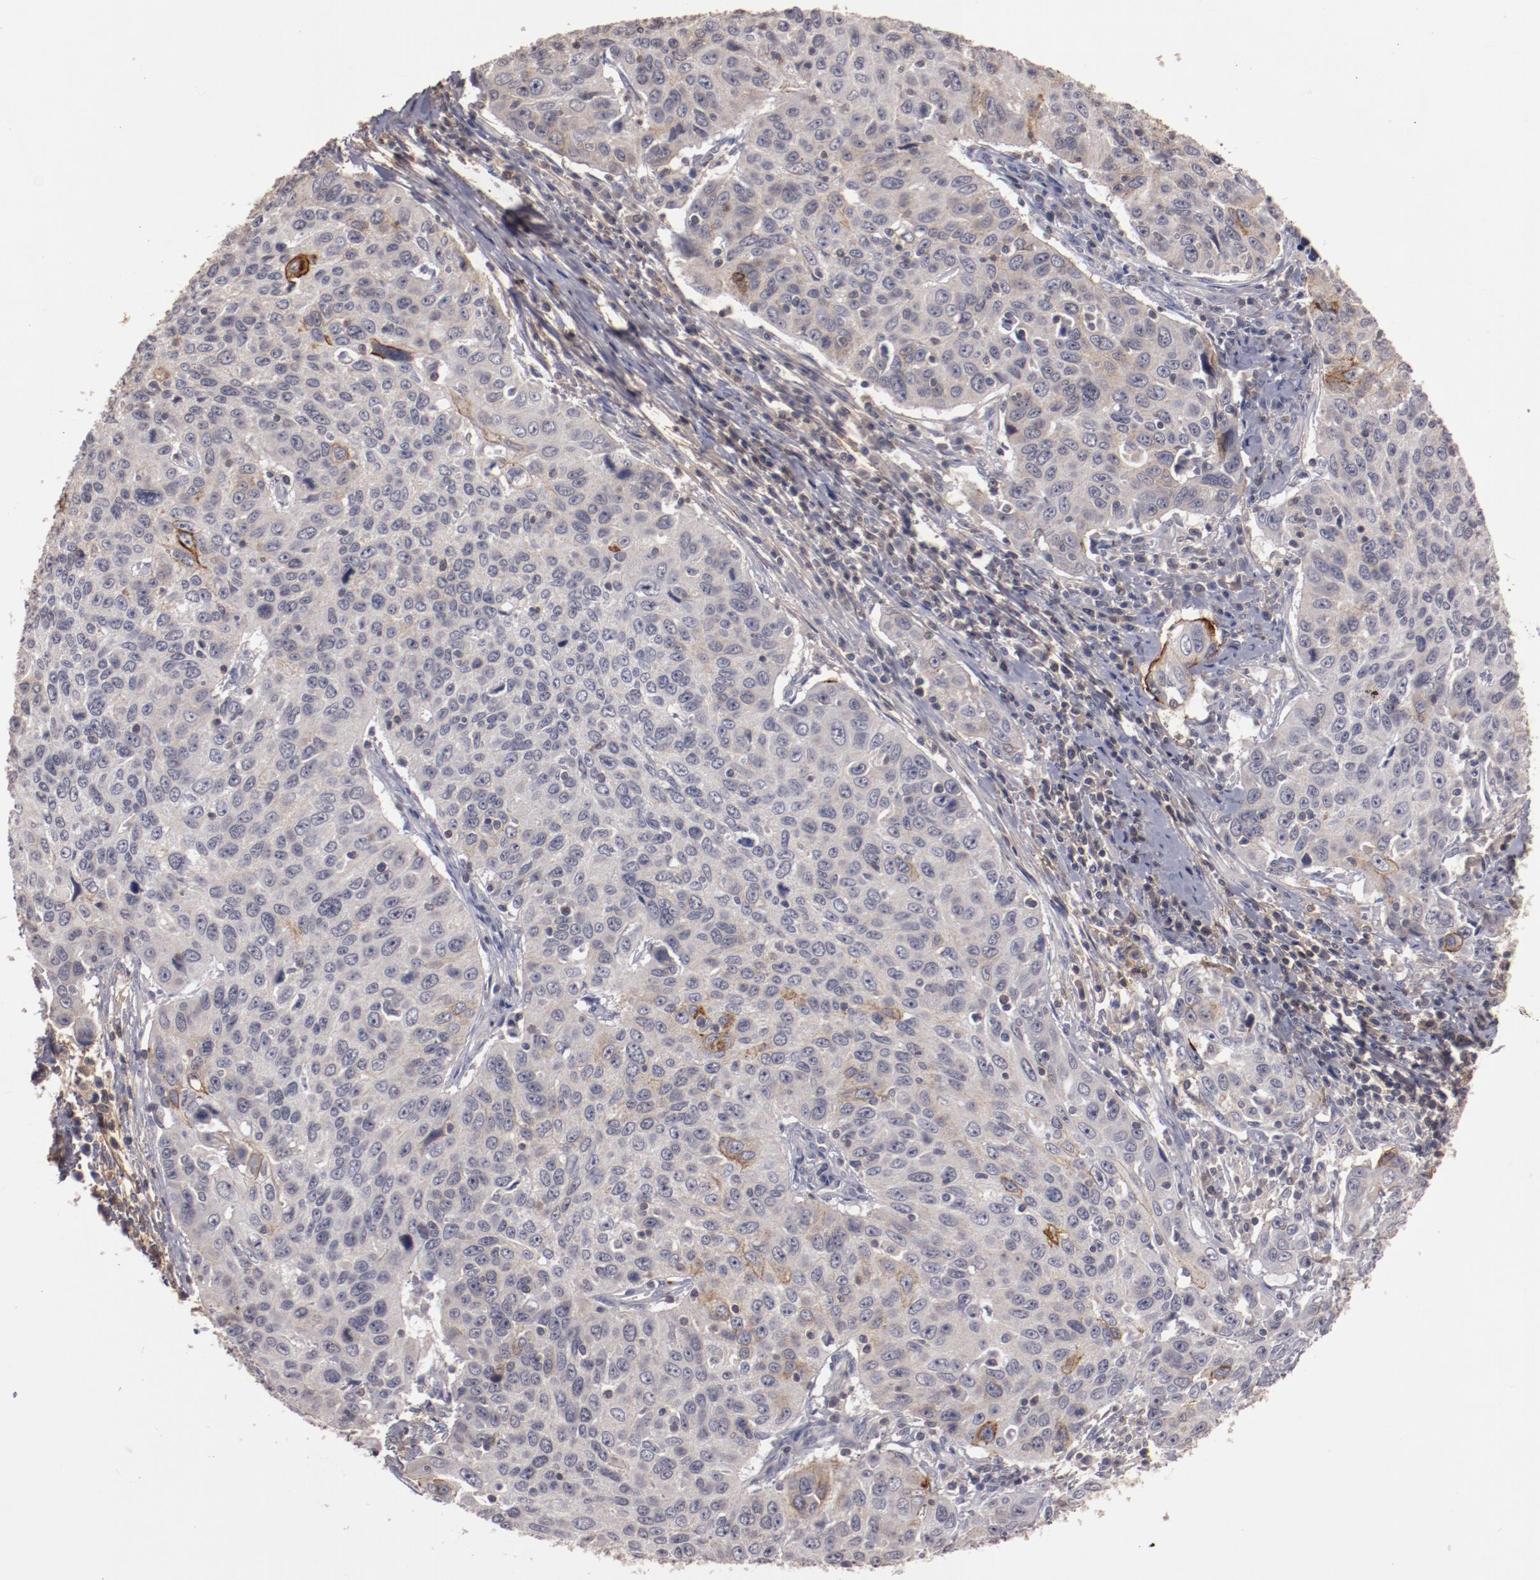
{"staining": {"intensity": "moderate", "quantity": "<25%", "location": "cytoplasmic/membranous"}, "tissue": "cervical cancer", "cell_type": "Tumor cells", "image_type": "cancer", "snomed": [{"axis": "morphology", "description": "Squamous cell carcinoma, NOS"}, {"axis": "topography", "description": "Cervix"}], "caption": "A micrograph of cervical cancer (squamous cell carcinoma) stained for a protein shows moderate cytoplasmic/membranous brown staining in tumor cells.", "gene": "MBL2", "patient": {"sex": "female", "age": 53}}